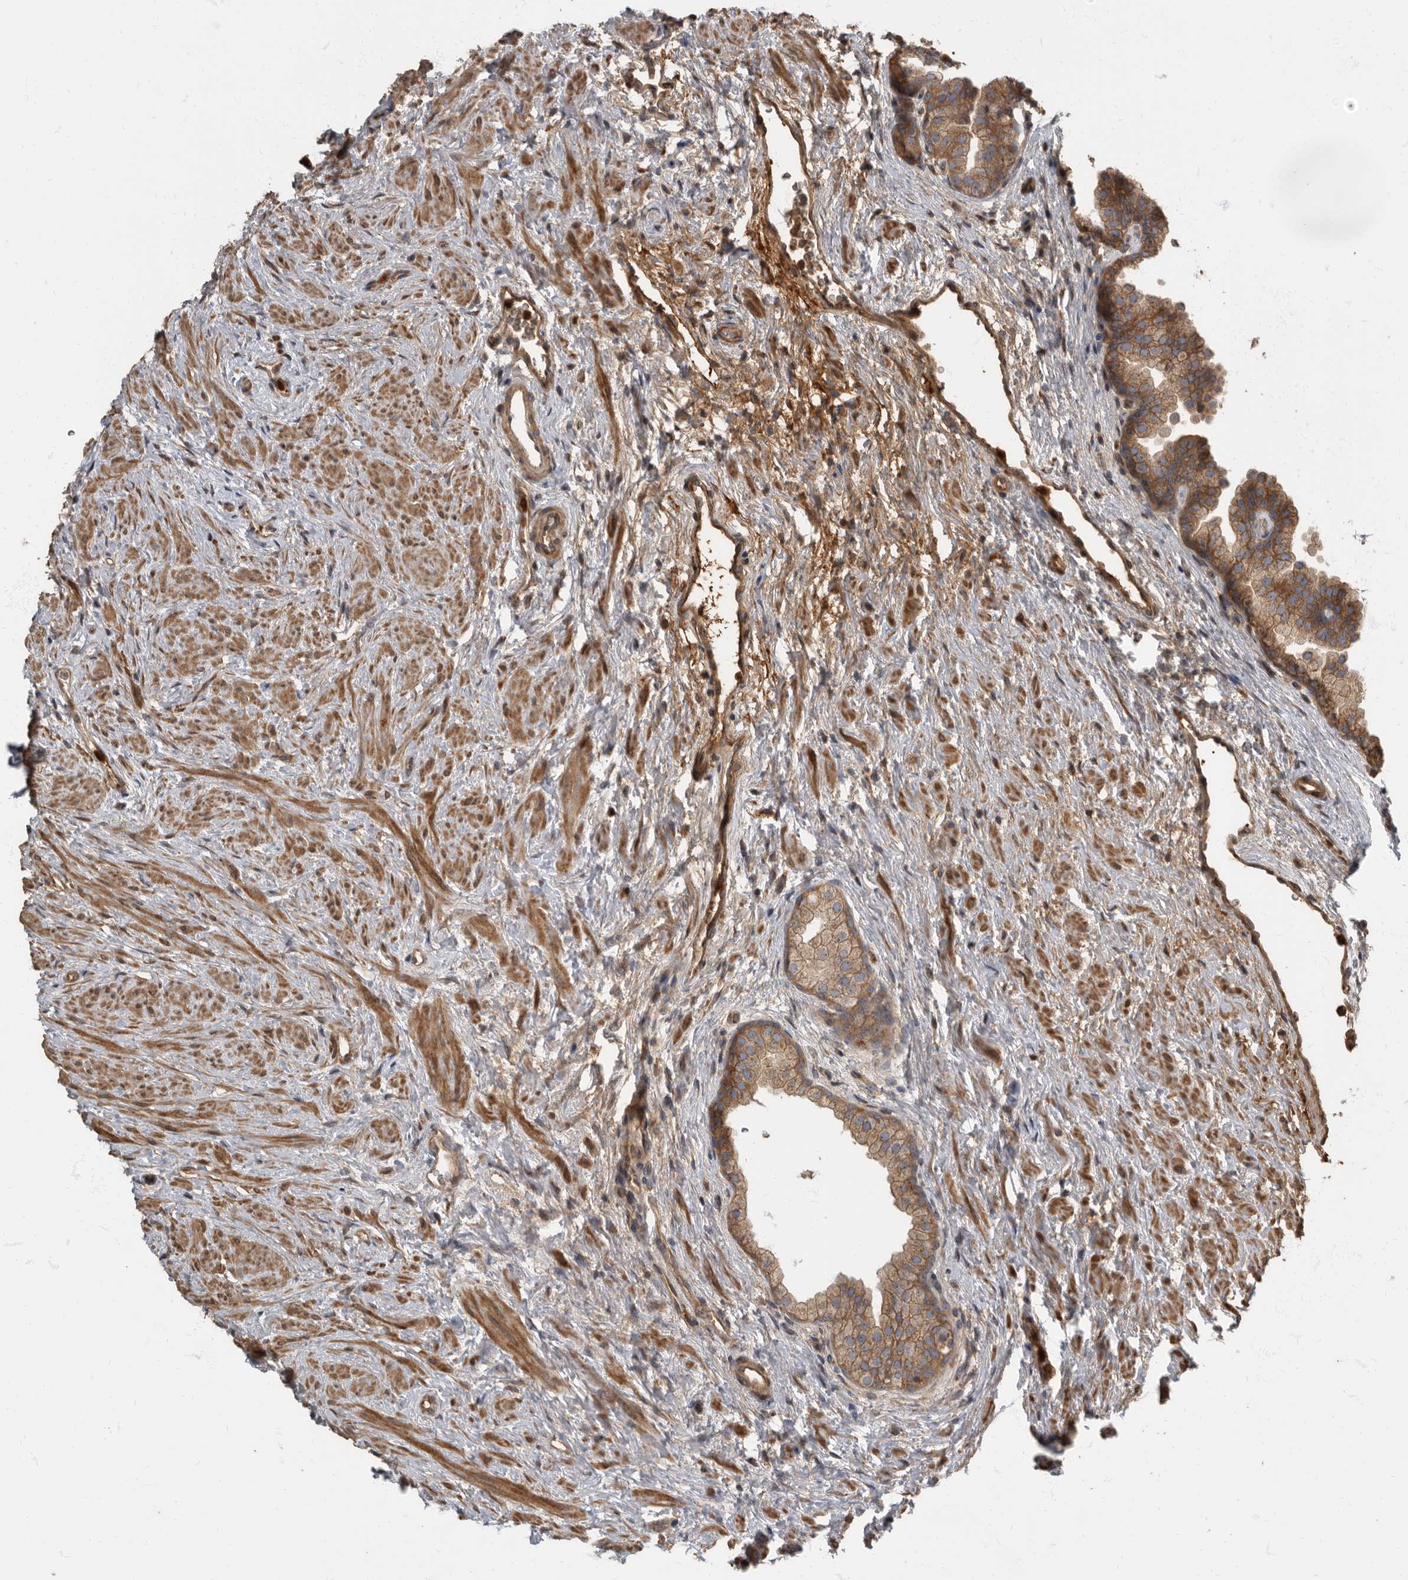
{"staining": {"intensity": "moderate", "quantity": ">75%", "location": "cytoplasmic/membranous"}, "tissue": "prostate", "cell_type": "Glandular cells", "image_type": "normal", "snomed": [{"axis": "morphology", "description": "Normal tissue, NOS"}, {"axis": "topography", "description": "Prostate"}], "caption": "A micrograph showing moderate cytoplasmic/membranous positivity in approximately >75% of glandular cells in normal prostate, as visualized by brown immunohistochemical staining.", "gene": "DAAM1", "patient": {"sex": "male", "age": 48}}